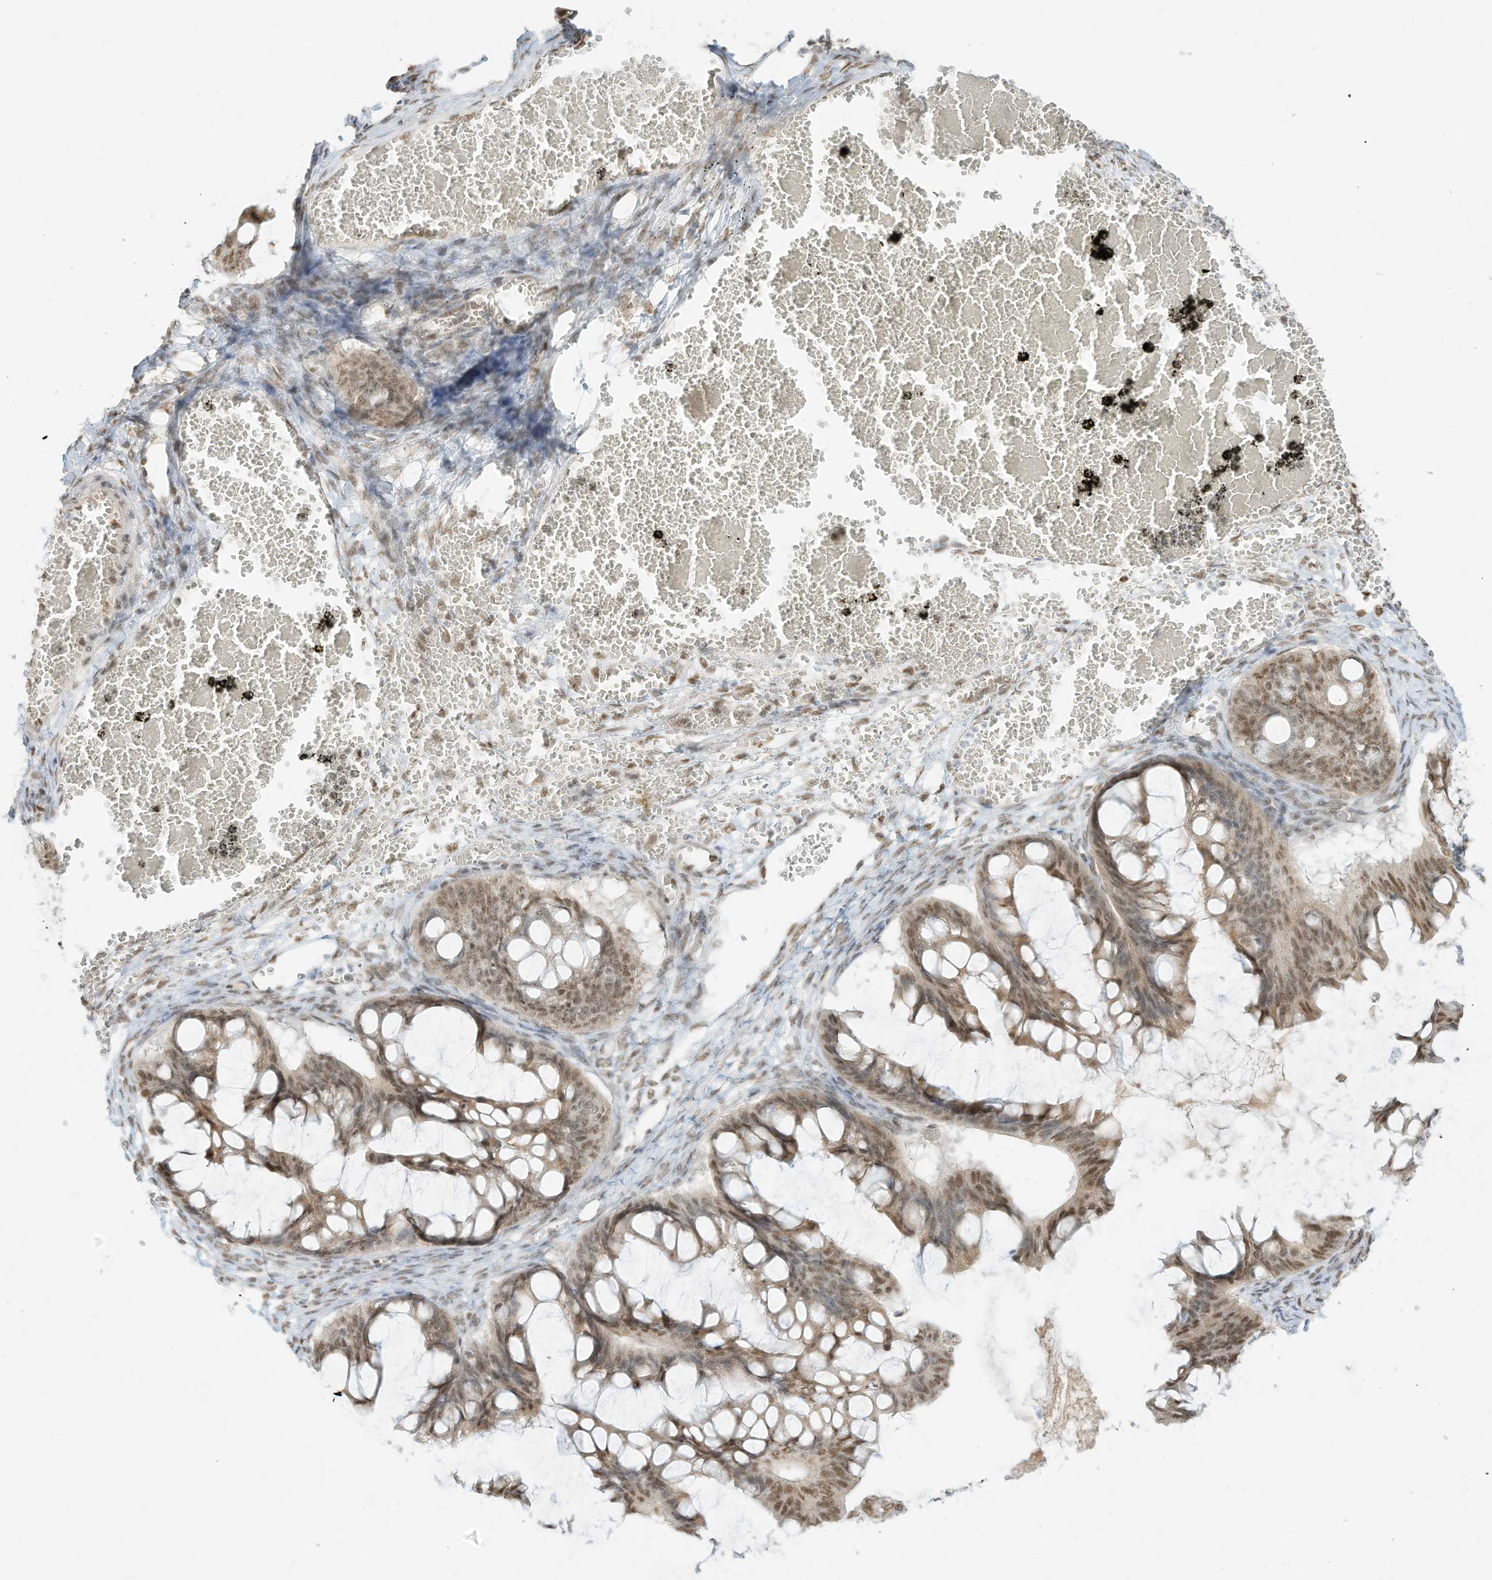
{"staining": {"intensity": "moderate", "quantity": ">75%", "location": "nuclear"}, "tissue": "ovarian cancer", "cell_type": "Tumor cells", "image_type": "cancer", "snomed": [{"axis": "morphology", "description": "Cystadenocarcinoma, mucinous, NOS"}, {"axis": "topography", "description": "Ovary"}], "caption": "DAB immunohistochemical staining of human ovarian cancer reveals moderate nuclear protein positivity in about >75% of tumor cells. The staining was performed using DAB to visualize the protein expression in brown, while the nuclei were stained in blue with hematoxylin (Magnification: 20x).", "gene": "NHSL1", "patient": {"sex": "female", "age": 73}}